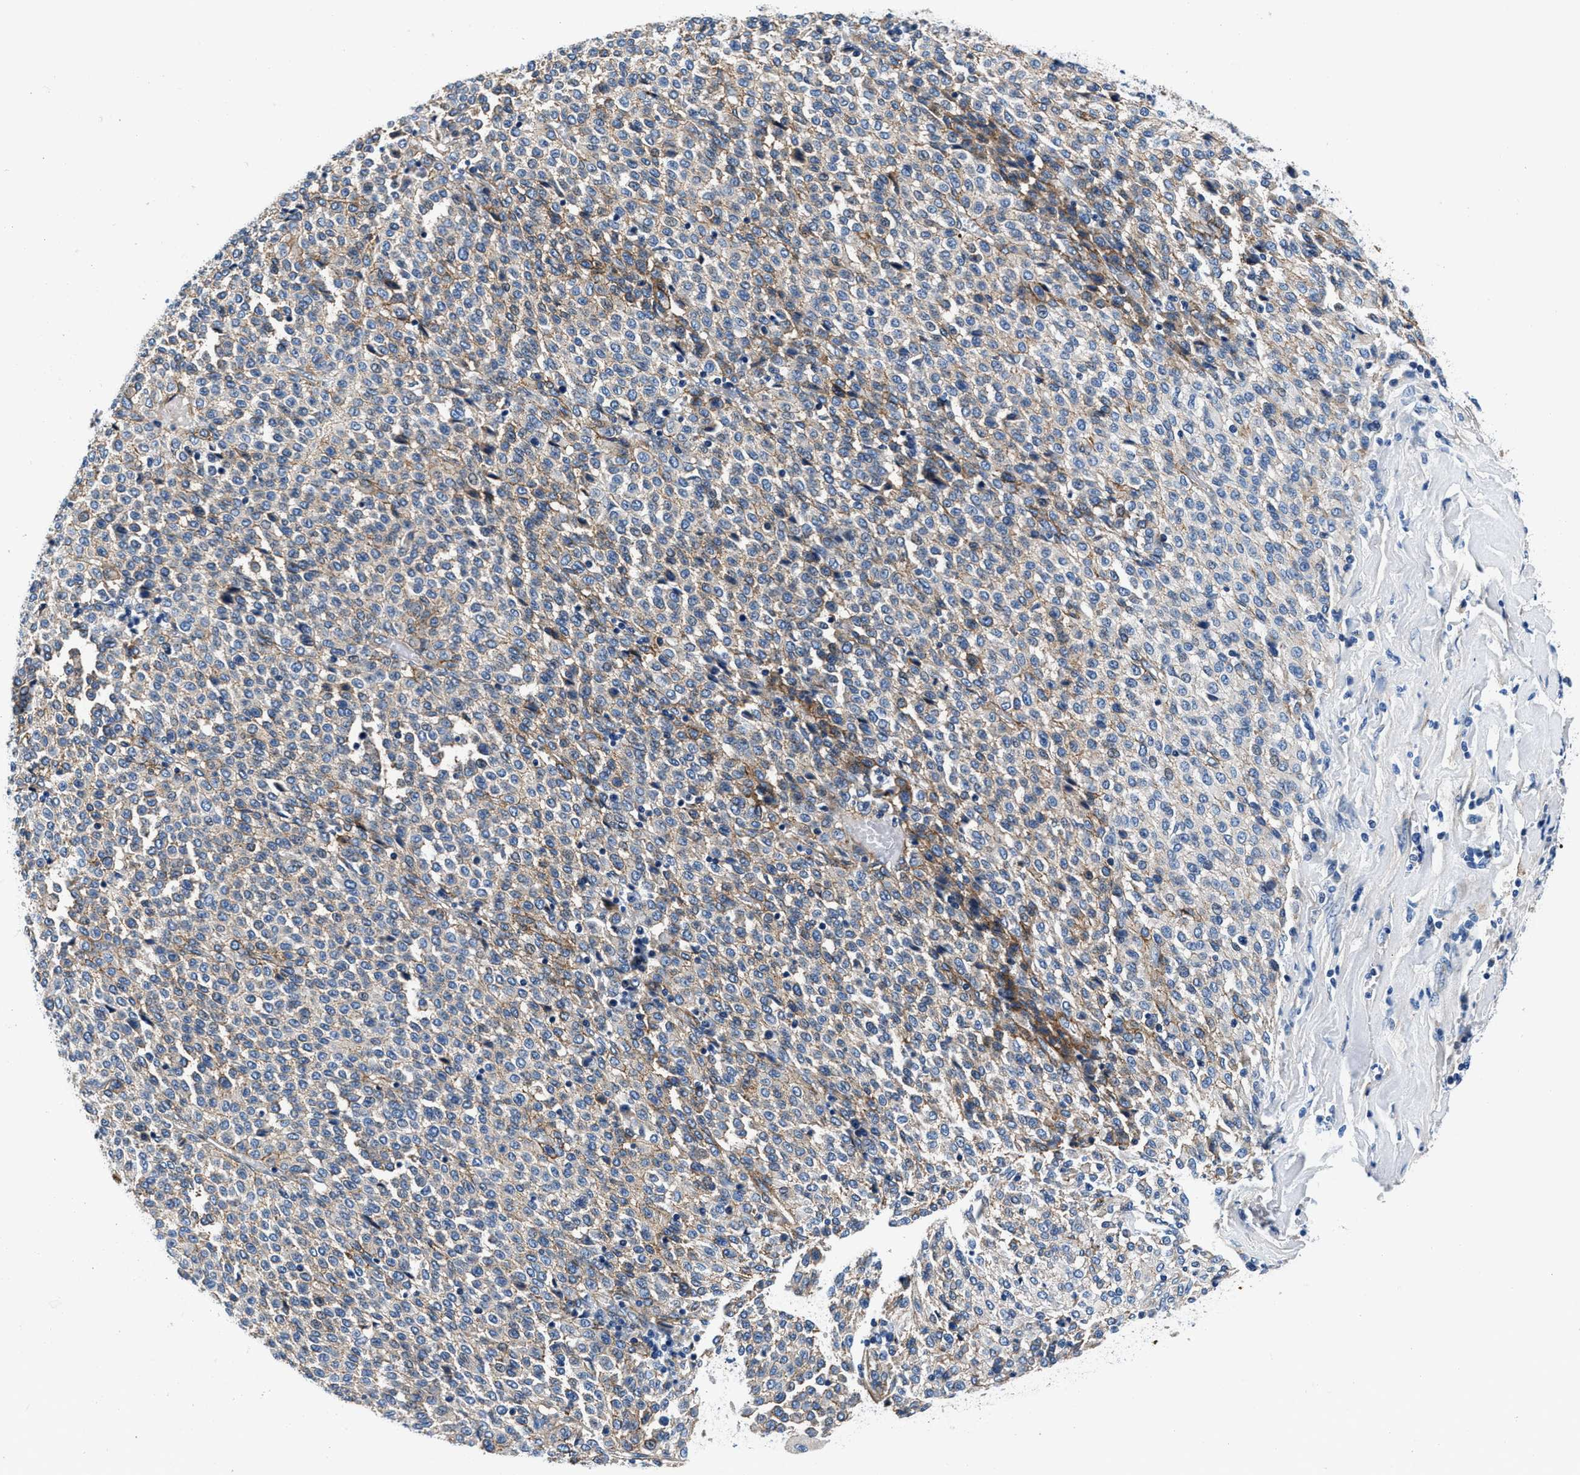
{"staining": {"intensity": "moderate", "quantity": "<25%", "location": "cytoplasmic/membranous"}, "tissue": "melanoma", "cell_type": "Tumor cells", "image_type": "cancer", "snomed": [{"axis": "morphology", "description": "Malignant melanoma, Metastatic site"}, {"axis": "topography", "description": "Pancreas"}], "caption": "An IHC micrograph of neoplastic tissue is shown. Protein staining in brown shows moderate cytoplasmic/membranous positivity in melanoma within tumor cells.", "gene": "DAG1", "patient": {"sex": "female", "age": 30}}